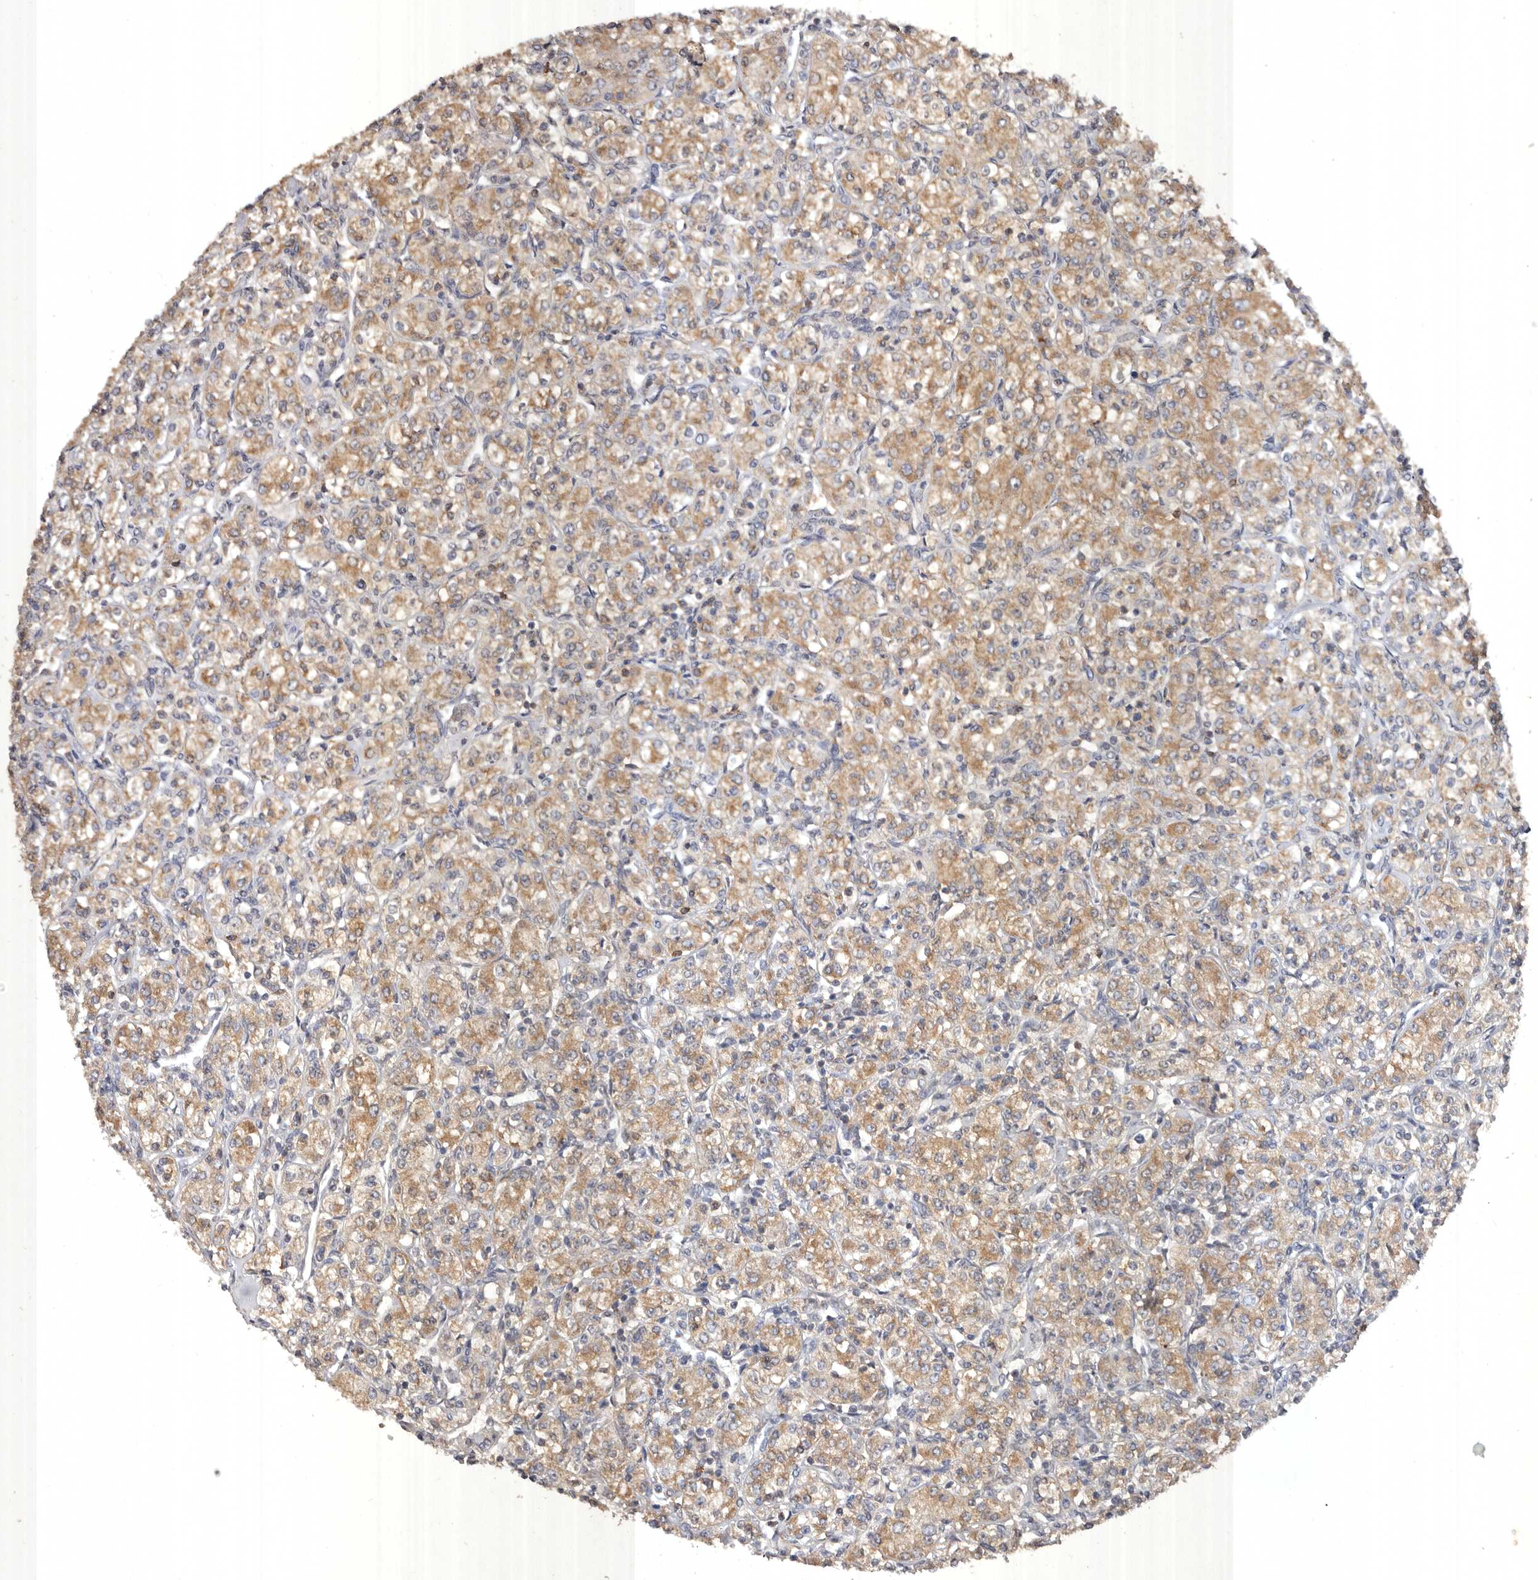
{"staining": {"intensity": "moderate", "quantity": ">75%", "location": "cytoplasmic/membranous"}, "tissue": "renal cancer", "cell_type": "Tumor cells", "image_type": "cancer", "snomed": [{"axis": "morphology", "description": "Adenocarcinoma, NOS"}, {"axis": "topography", "description": "Kidney"}], "caption": "This is a photomicrograph of immunohistochemistry staining of adenocarcinoma (renal), which shows moderate staining in the cytoplasmic/membranous of tumor cells.", "gene": "EDEM1", "patient": {"sex": "male", "age": 77}}